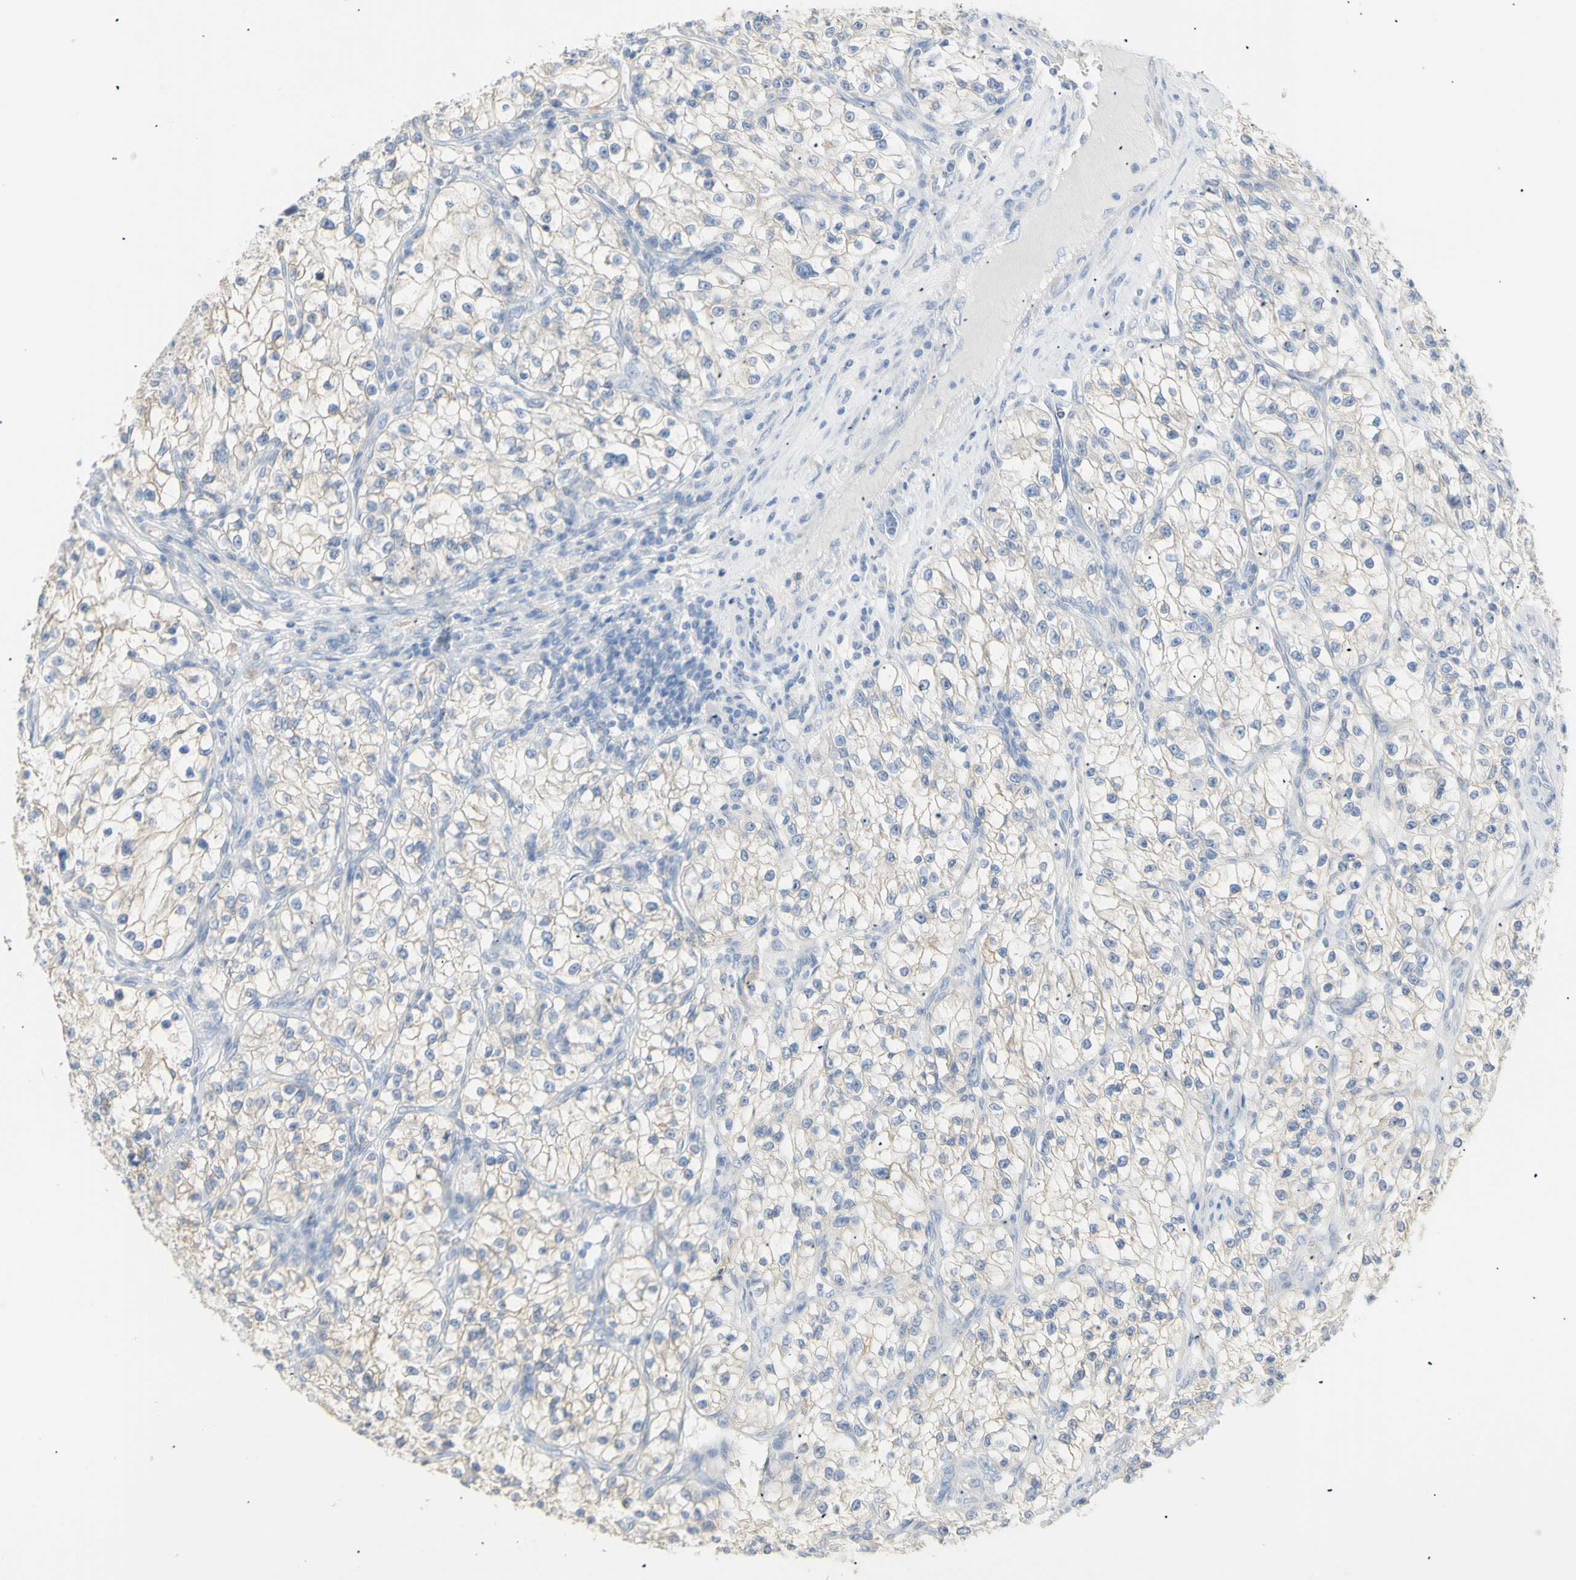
{"staining": {"intensity": "weak", "quantity": ">75%", "location": "cytoplasmic/membranous"}, "tissue": "renal cancer", "cell_type": "Tumor cells", "image_type": "cancer", "snomed": [{"axis": "morphology", "description": "Adenocarcinoma, NOS"}, {"axis": "topography", "description": "Kidney"}], "caption": "A photomicrograph of adenocarcinoma (renal) stained for a protein demonstrates weak cytoplasmic/membranous brown staining in tumor cells.", "gene": "B4GALNT3", "patient": {"sex": "female", "age": 57}}